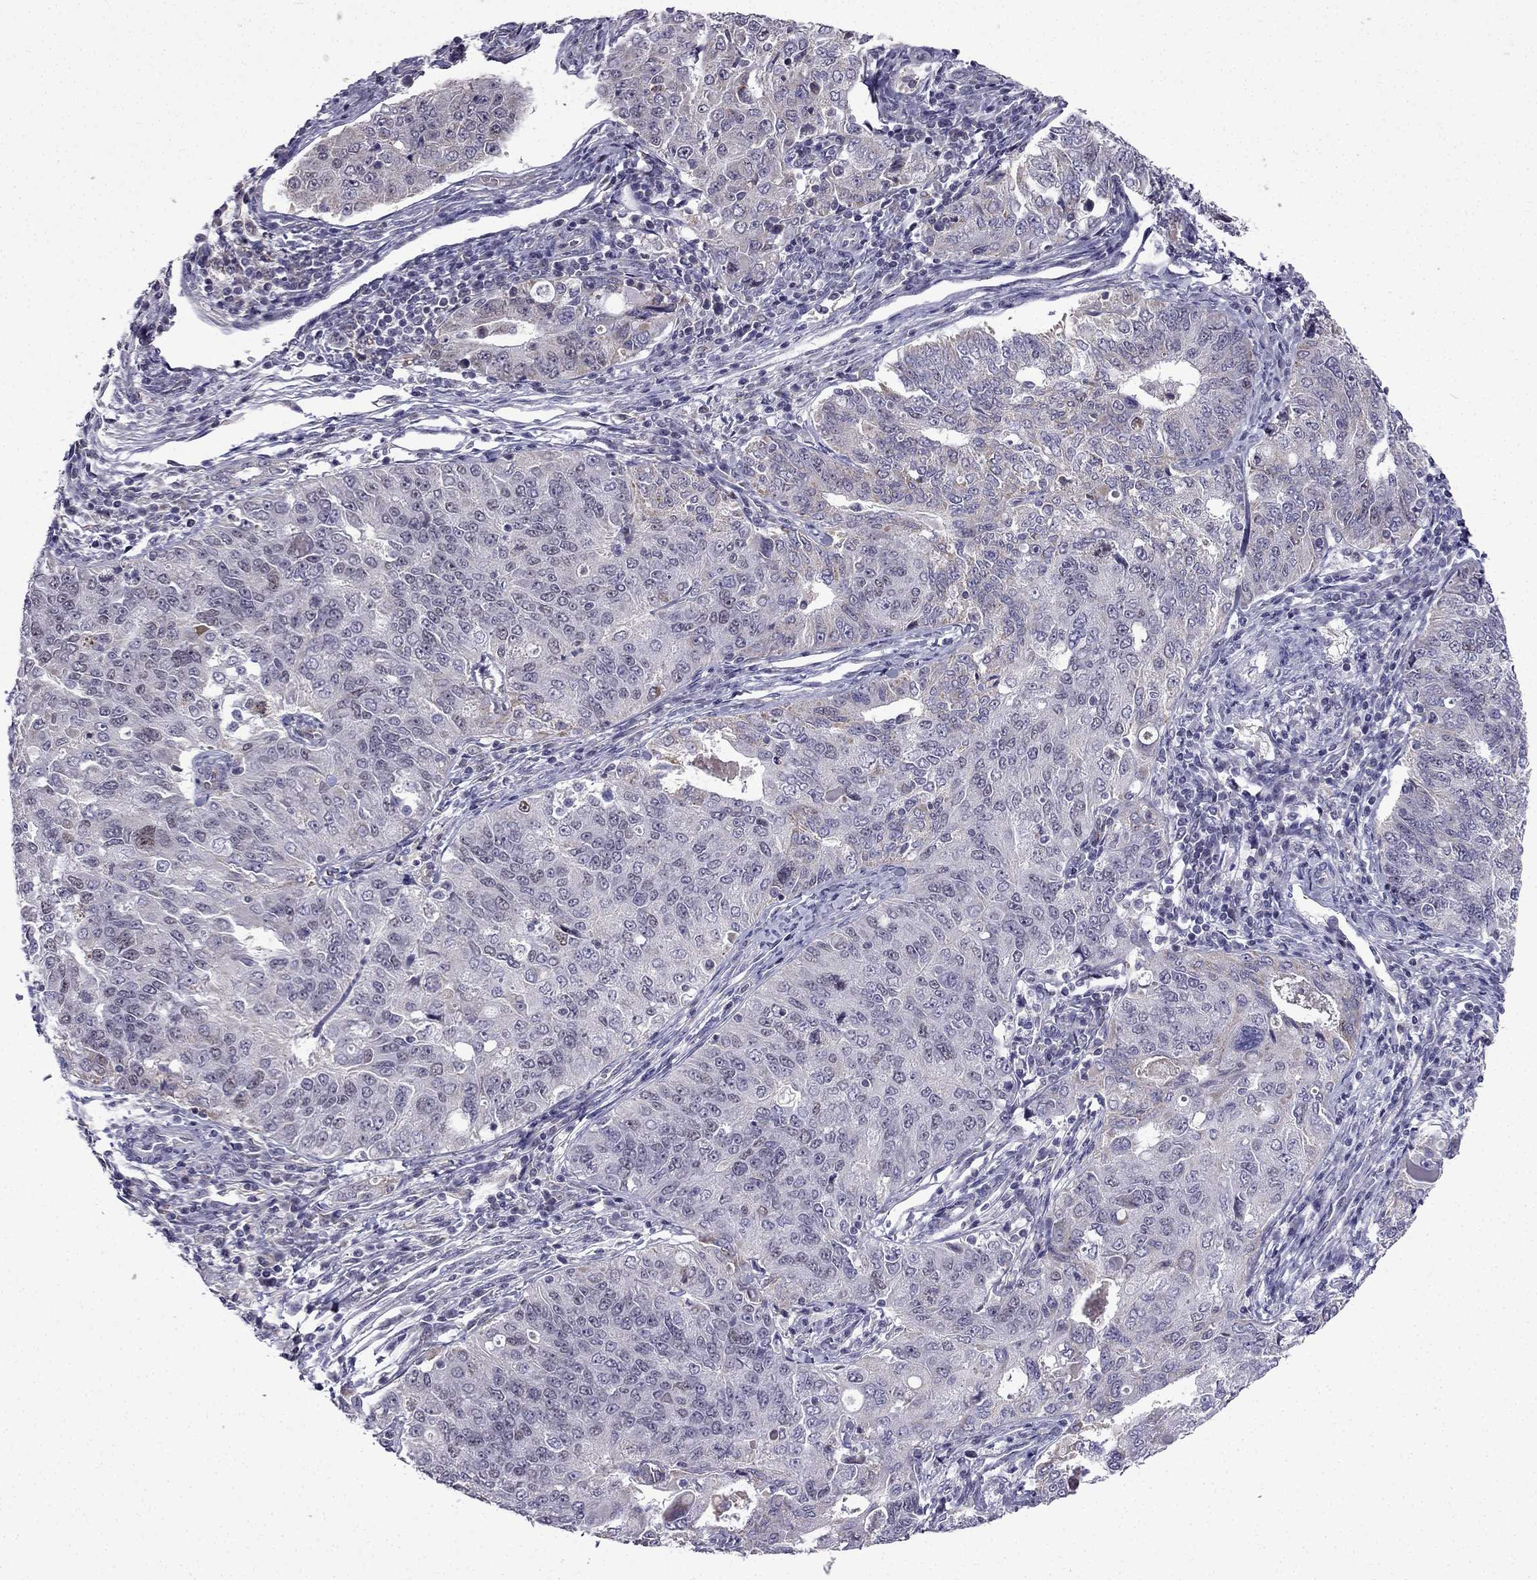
{"staining": {"intensity": "negative", "quantity": "none", "location": "none"}, "tissue": "endometrial cancer", "cell_type": "Tumor cells", "image_type": "cancer", "snomed": [{"axis": "morphology", "description": "Adenocarcinoma, NOS"}, {"axis": "topography", "description": "Endometrium"}], "caption": "Immunohistochemistry micrograph of human endometrial cancer stained for a protein (brown), which reveals no expression in tumor cells.", "gene": "SLC6A2", "patient": {"sex": "female", "age": 43}}